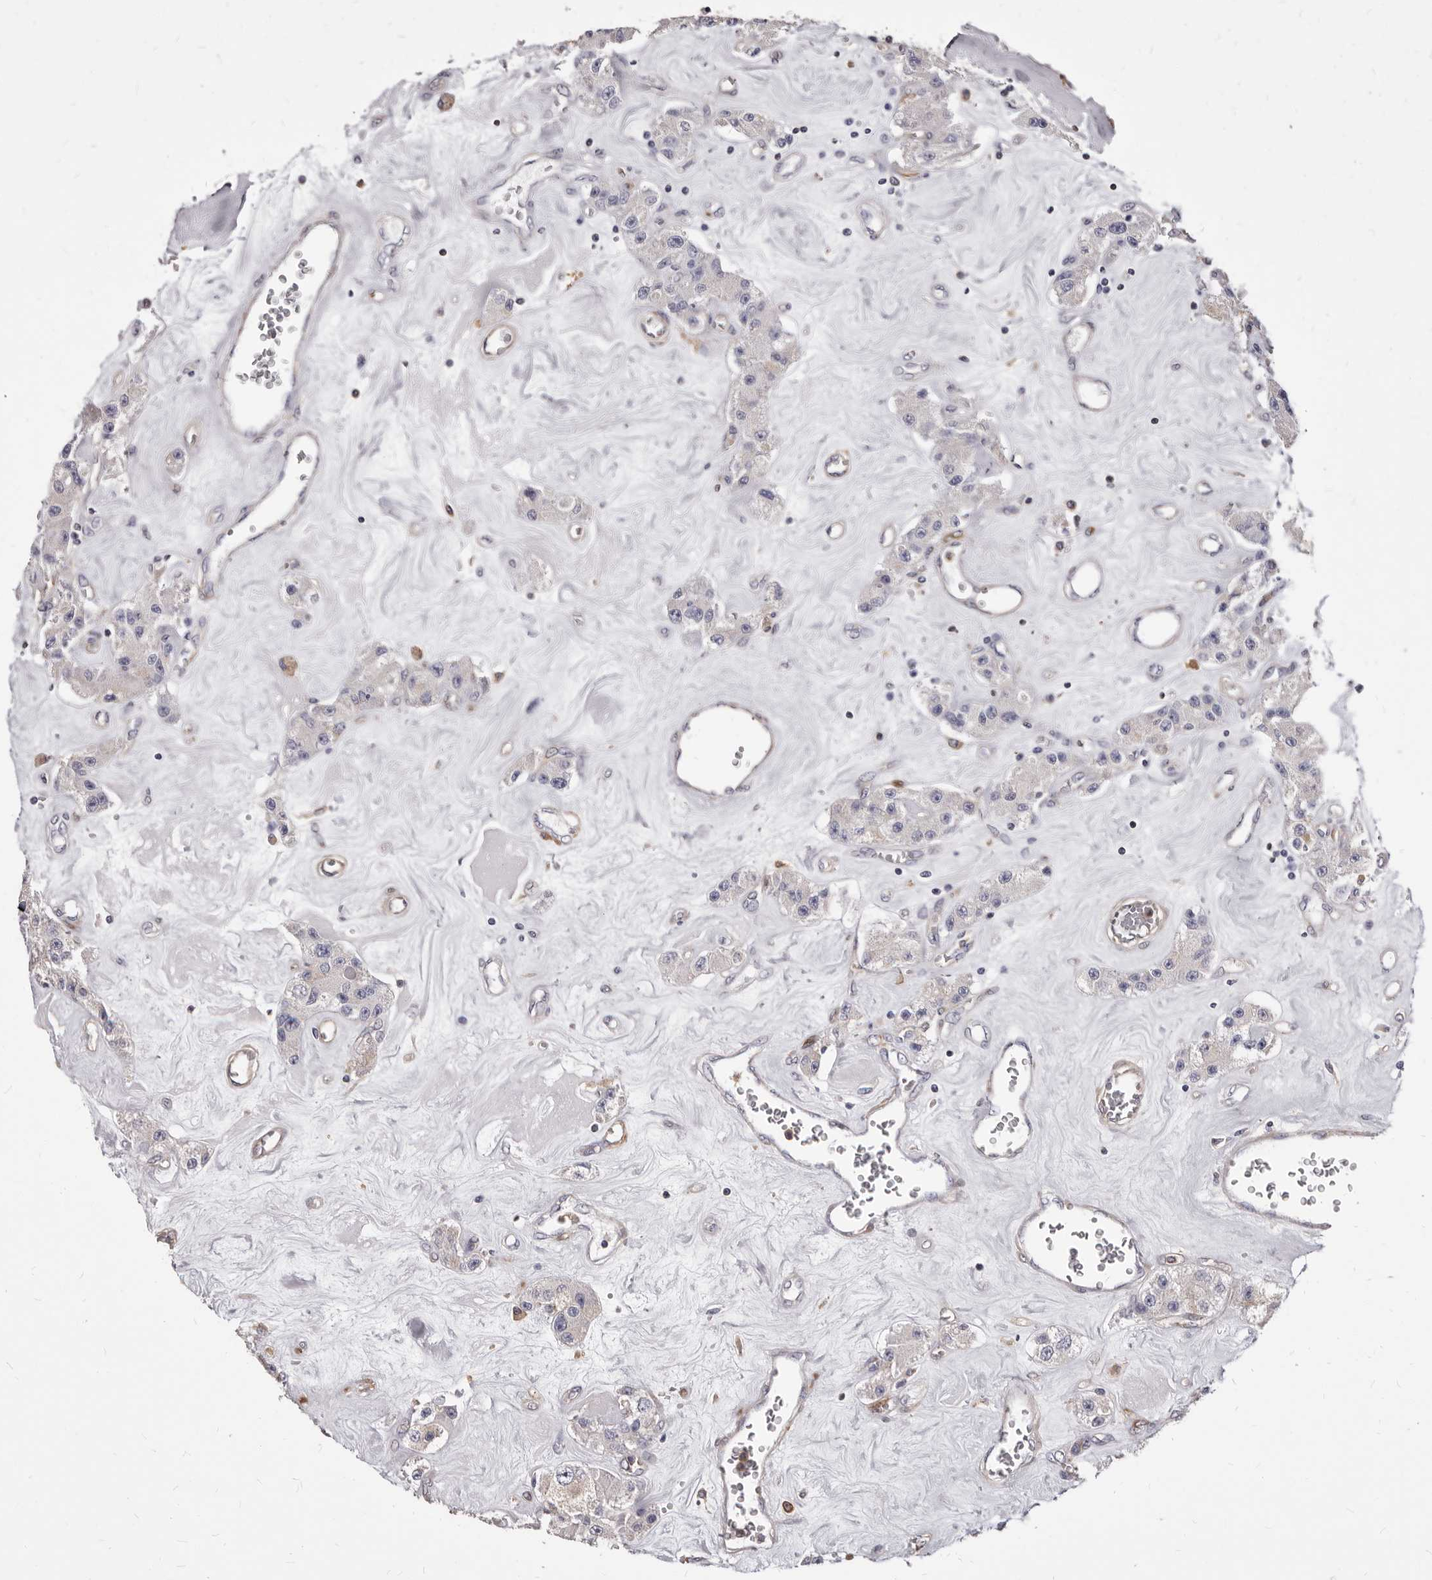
{"staining": {"intensity": "negative", "quantity": "none", "location": "none"}, "tissue": "carcinoid", "cell_type": "Tumor cells", "image_type": "cancer", "snomed": [{"axis": "morphology", "description": "Carcinoid, malignant, NOS"}, {"axis": "topography", "description": "Pancreas"}], "caption": "Carcinoid was stained to show a protein in brown. There is no significant staining in tumor cells. (DAB immunohistochemistry visualized using brightfield microscopy, high magnification).", "gene": "NIBAN1", "patient": {"sex": "male", "age": 41}}